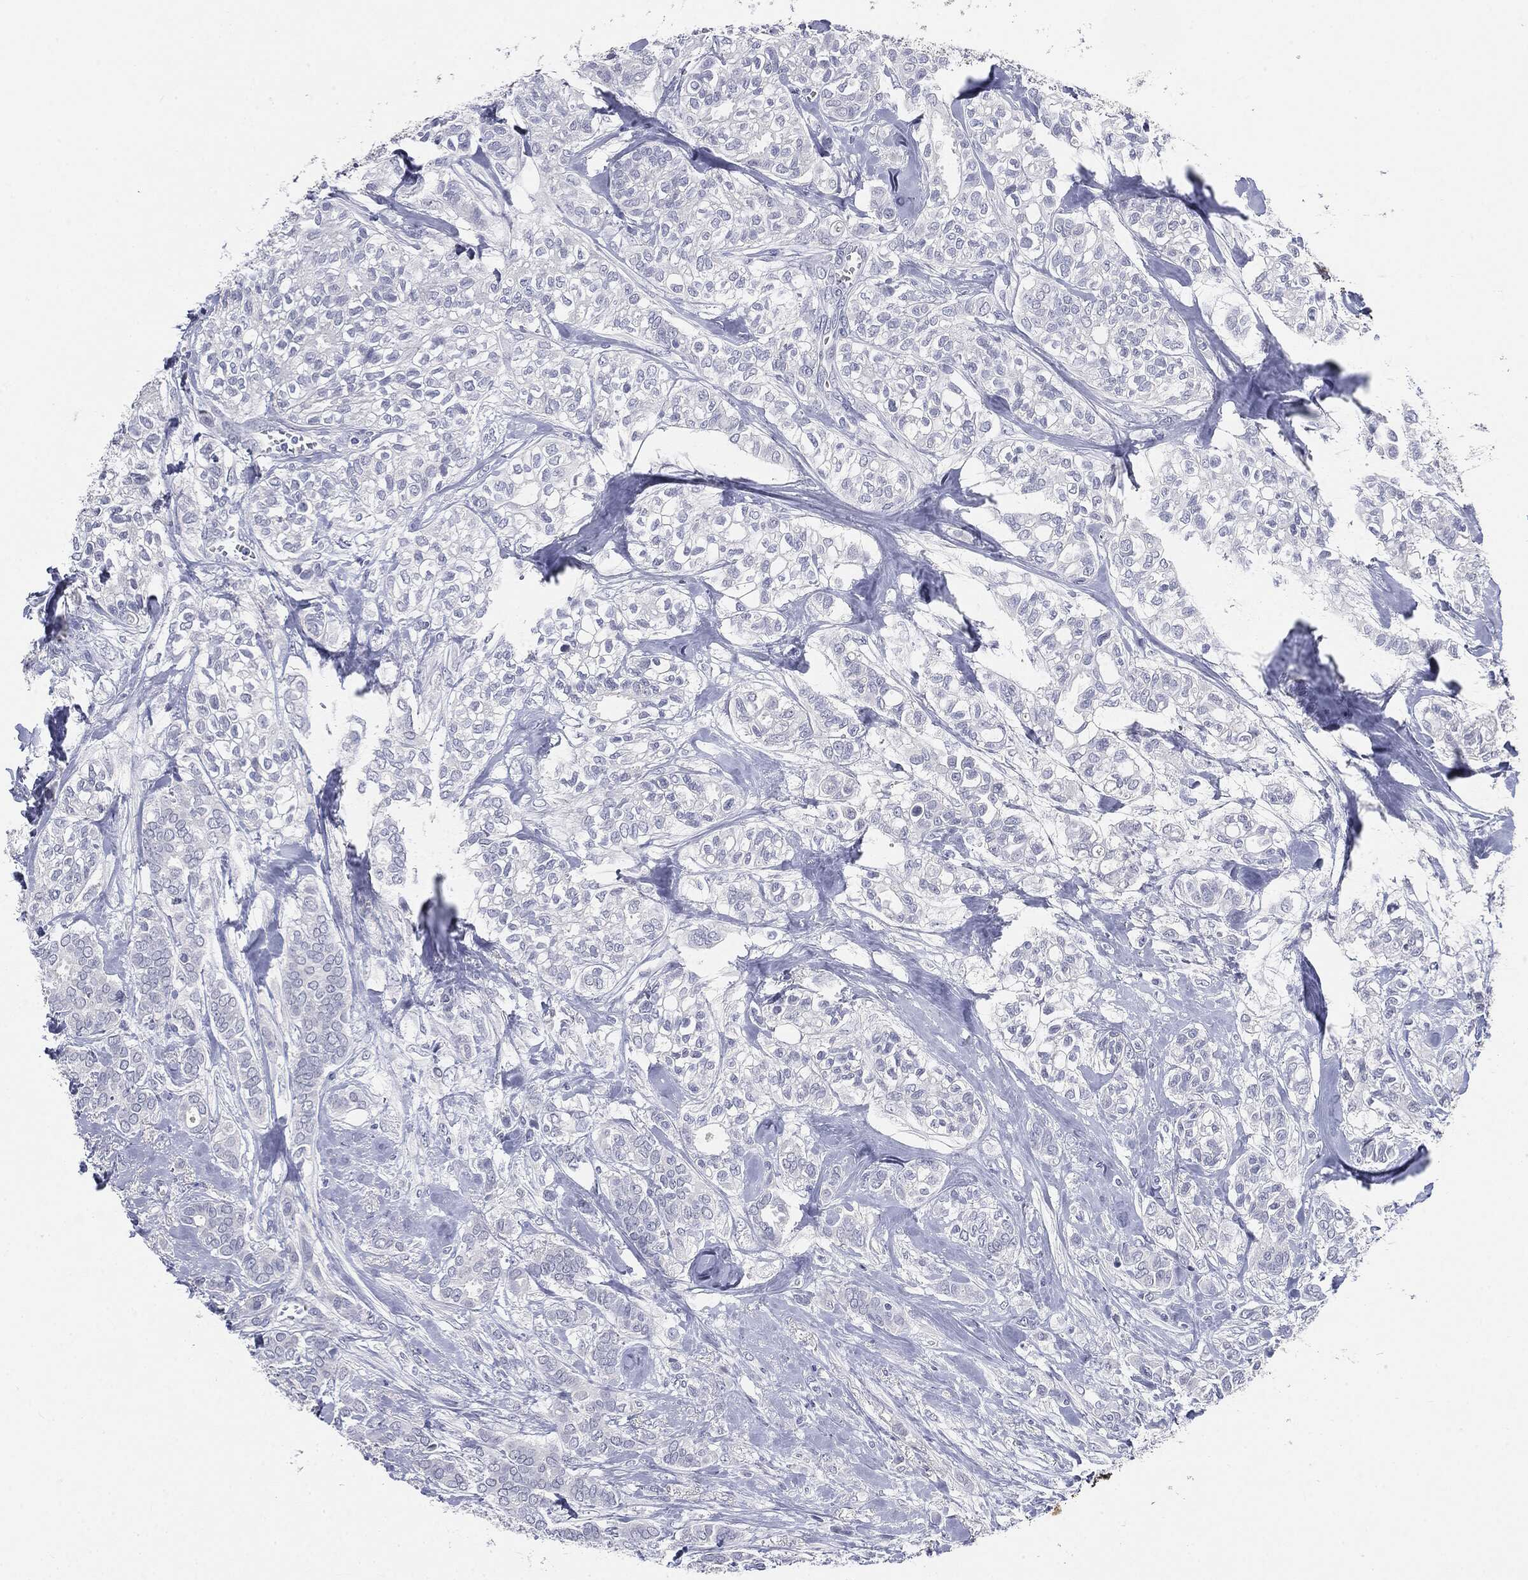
{"staining": {"intensity": "negative", "quantity": "none", "location": "none"}, "tissue": "breast cancer", "cell_type": "Tumor cells", "image_type": "cancer", "snomed": [{"axis": "morphology", "description": "Duct carcinoma"}, {"axis": "topography", "description": "Breast"}], "caption": "The micrograph displays no significant expression in tumor cells of infiltrating ductal carcinoma (breast).", "gene": "CGB1", "patient": {"sex": "female", "age": 71}}